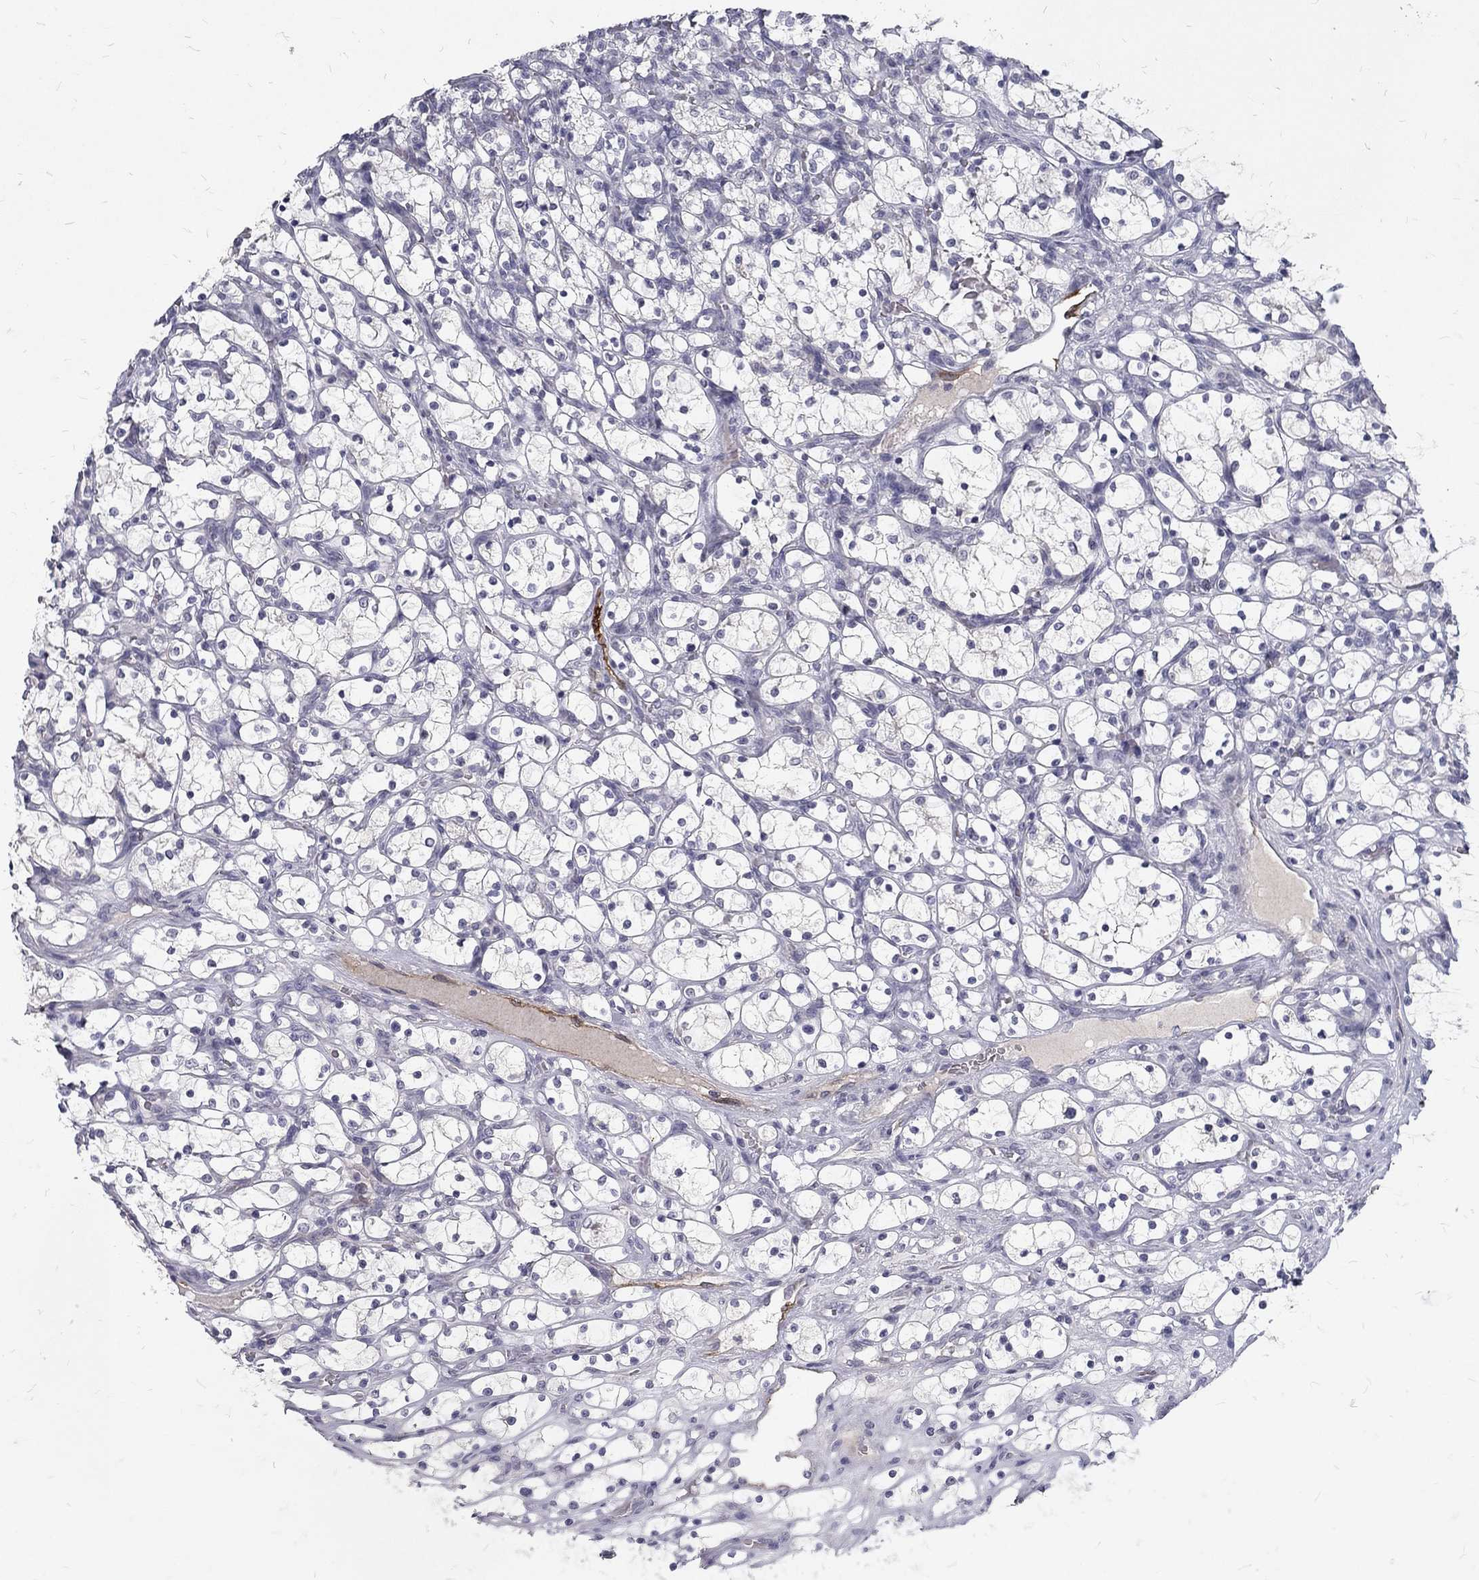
{"staining": {"intensity": "negative", "quantity": "none", "location": "none"}, "tissue": "renal cancer", "cell_type": "Tumor cells", "image_type": "cancer", "snomed": [{"axis": "morphology", "description": "Adenocarcinoma, NOS"}, {"axis": "topography", "description": "Kidney"}], "caption": "Protein analysis of adenocarcinoma (renal) exhibits no significant staining in tumor cells. Nuclei are stained in blue.", "gene": "NOS1", "patient": {"sex": "female", "age": 69}}